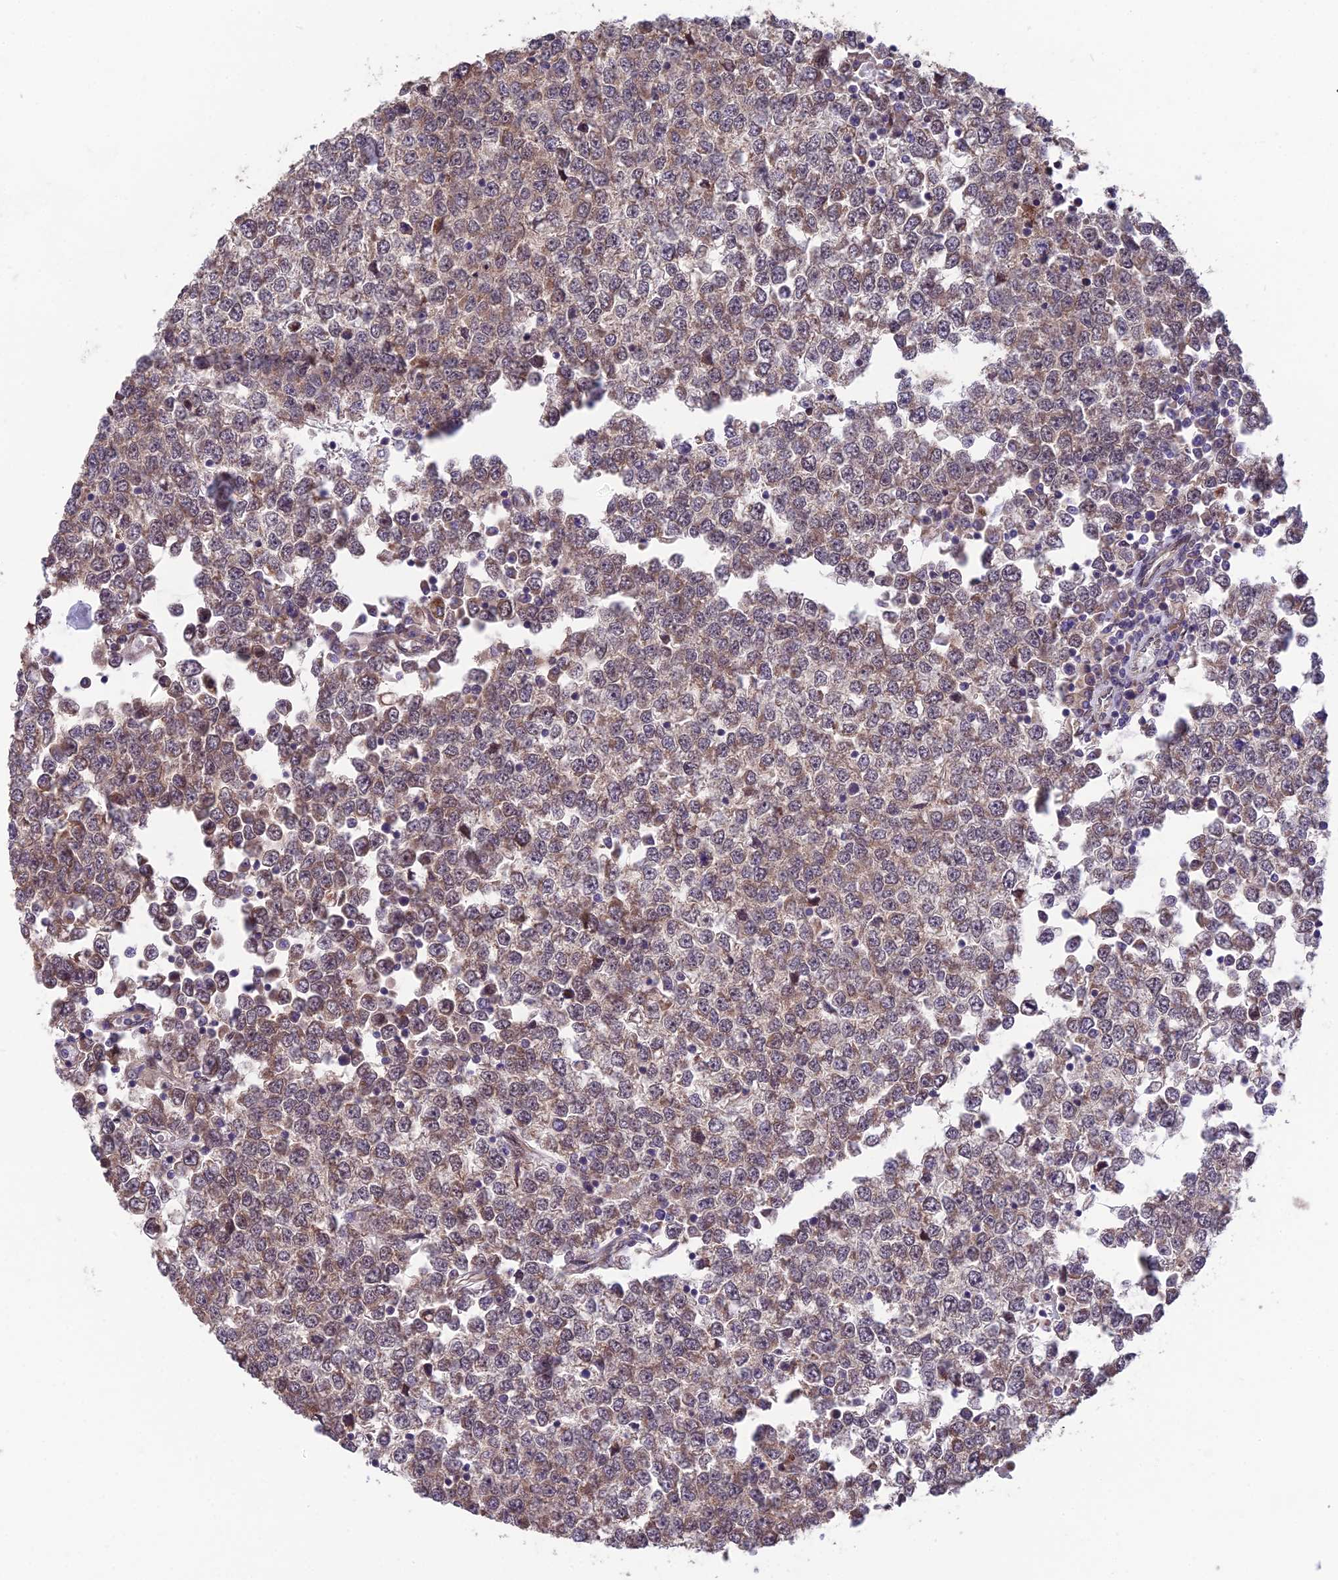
{"staining": {"intensity": "moderate", "quantity": "25%-75%", "location": "cytoplasmic/membranous,nuclear"}, "tissue": "testis cancer", "cell_type": "Tumor cells", "image_type": "cancer", "snomed": [{"axis": "morphology", "description": "Seminoma, NOS"}, {"axis": "topography", "description": "Testis"}], "caption": "Moderate cytoplasmic/membranous and nuclear protein positivity is seen in about 25%-75% of tumor cells in testis cancer (seminoma).", "gene": "CYP2R1", "patient": {"sex": "male", "age": 65}}